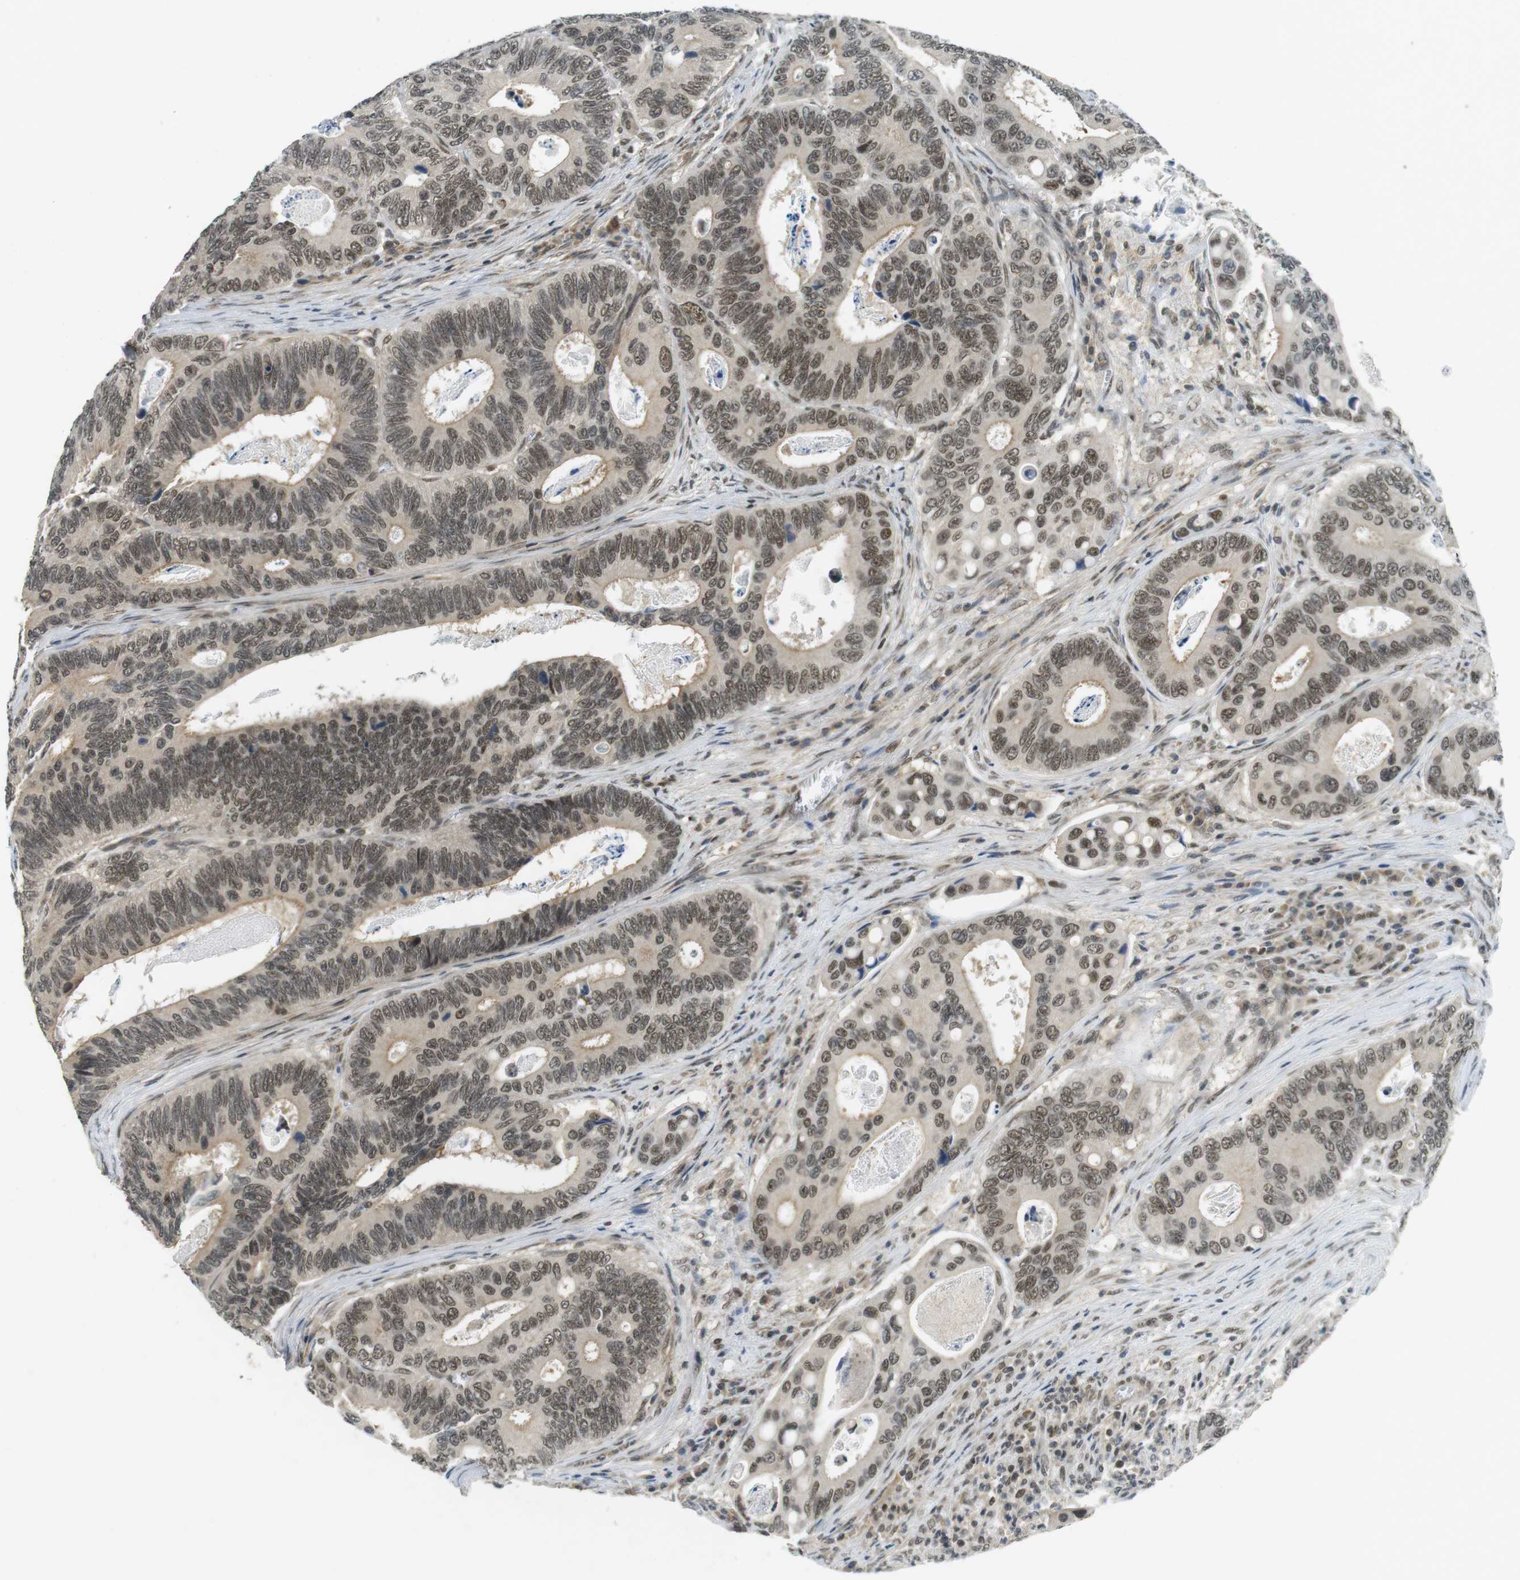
{"staining": {"intensity": "moderate", "quantity": ">75%", "location": "nuclear"}, "tissue": "colorectal cancer", "cell_type": "Tumor cells", "image_type": "cancer", "snomed": [{"axis": "morphology", "description": "Inflammation, NOS"}, {"axis": "morphology", "description": "Adenocarcinoma, NOS"}, {"axis": "topography", "description": "Colon"}], "caption": "Immunohistochemistry (IHC) photomicrograph of adenocarcinoma (colorectal) stained for a protein (brown), which exhibits medium levels of moderate nuclear staining in approximately >75% of tumor cells.", "gene": "BRD4", "patient": {"sex": "male", "age": 72}}